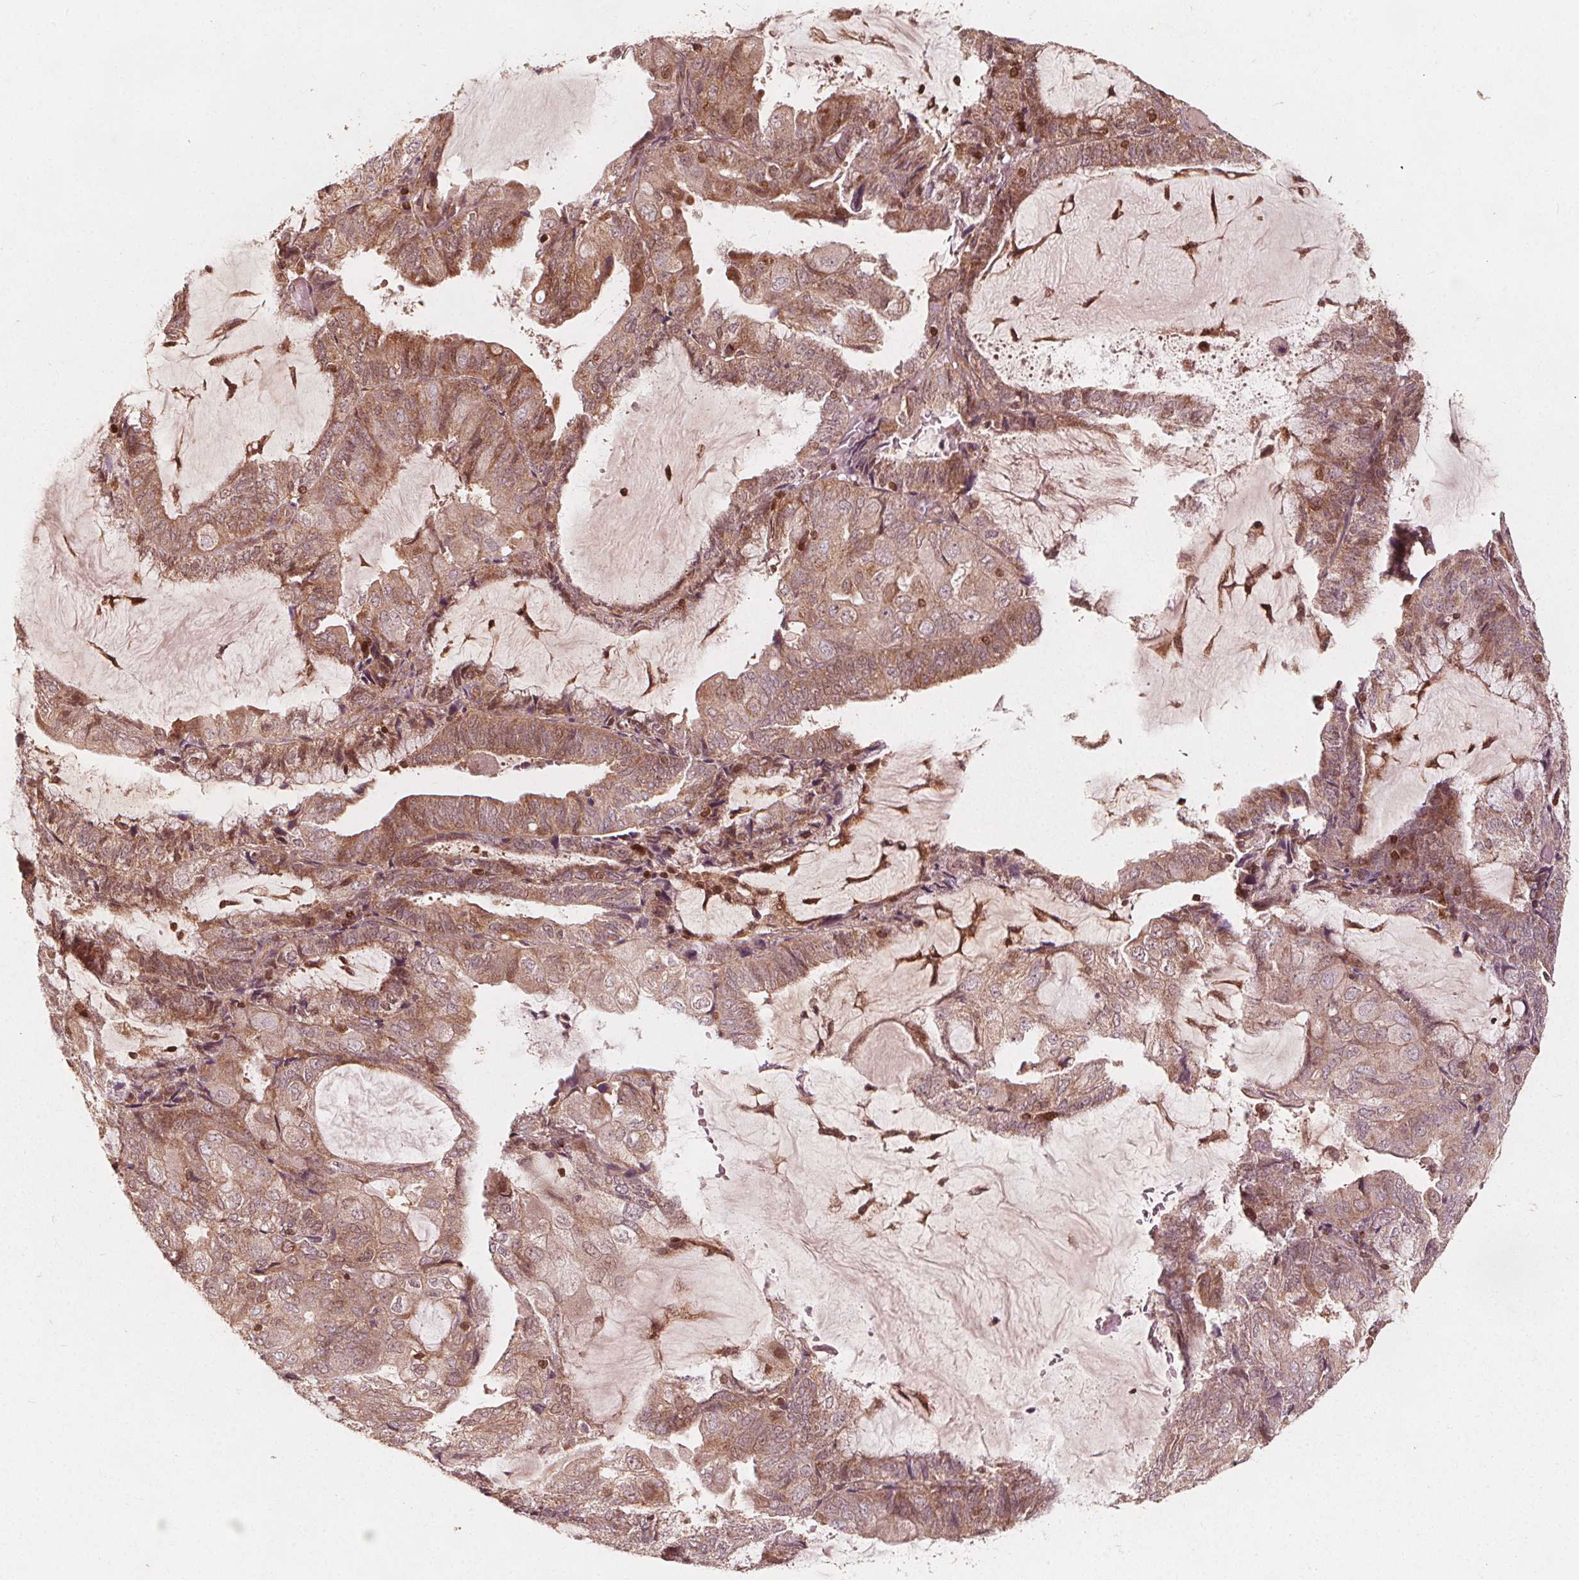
{"staining": {"intensity": "moderate", "quantity": ">75%", "location": "cytoplasmic/membranous"}, "tissue": "endometrial cancer", "cell_type": "Tumor cells", "image_type": "cancer", "snomed": [{"axis": "morphology", "description": "Adenocarcinoma, NOS"}, {"axis": "topography", "description": "Endometrium"}], "caption": "Immunohistochemistry (IHC) histopathology image of neoplastic tissue: human endometrial adenocarcinoma stained using IHC shows medium levels of moderate protein expression localized specifically in the cytoplasmic/membranous of tumor cells, appearing as a cytoplasmic/membranous brown color.", "gene": "AIP", "patient": {"sex": "female", "age": 81}}